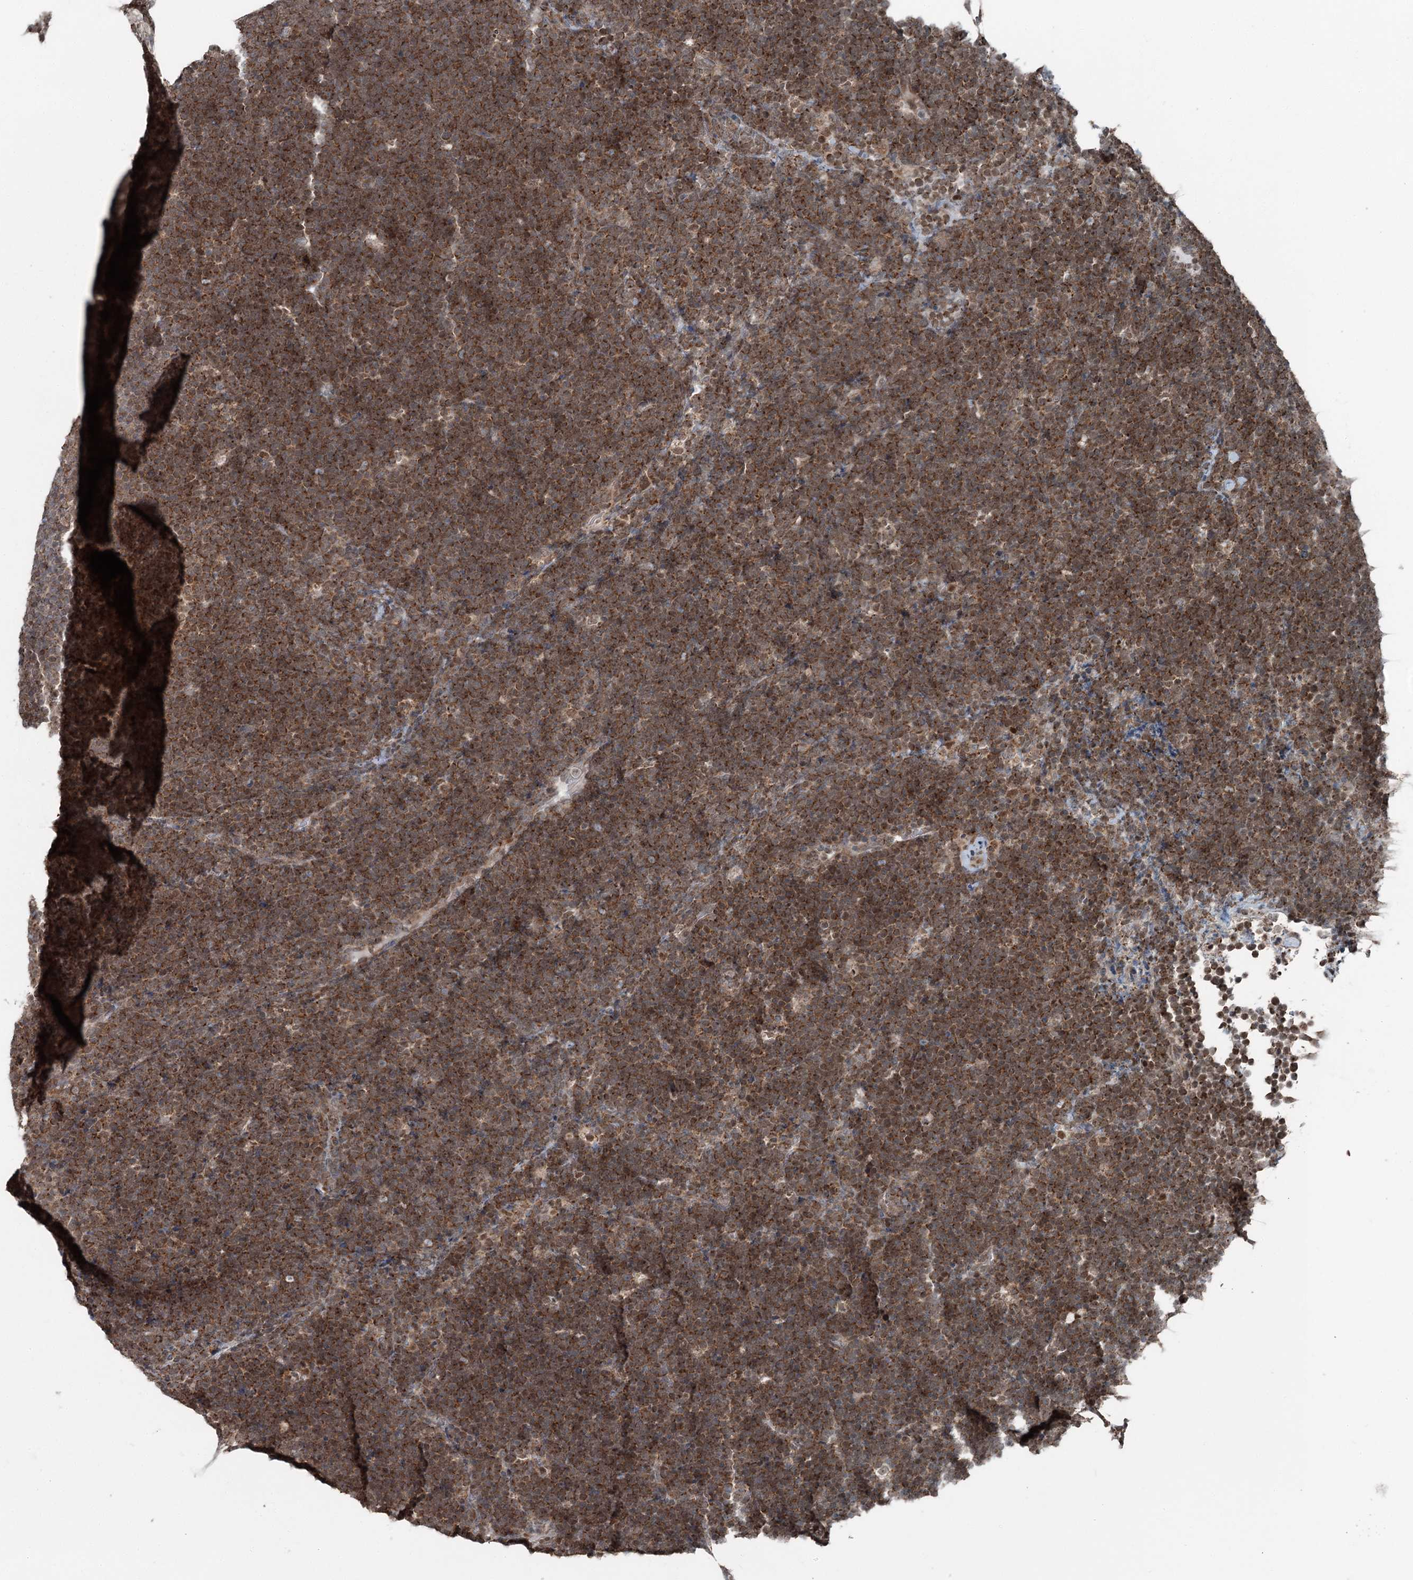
{"staining": {"intensity": "strong", "quantity": ">75%", "location": "cytoplasmic/membranous"}, "tissue": "lymphoma", "cell_type": "Tumor cells", "image_type": "cancer", "snomed": [{"axis": "morphology", "description": "Malignant lymphoma, non-Hodgkin's type, High grade"}, {"axis": "topography", "description": "Lymph node"}], "caption": "Protein expression by immunohistochemistry (IHC) displays strong cytoplasmic/membranous staining in approximately >75% of tumor cells in lymphoma.", "gene": "WAPL", "patient": {"sex": "male", "age": 13}}